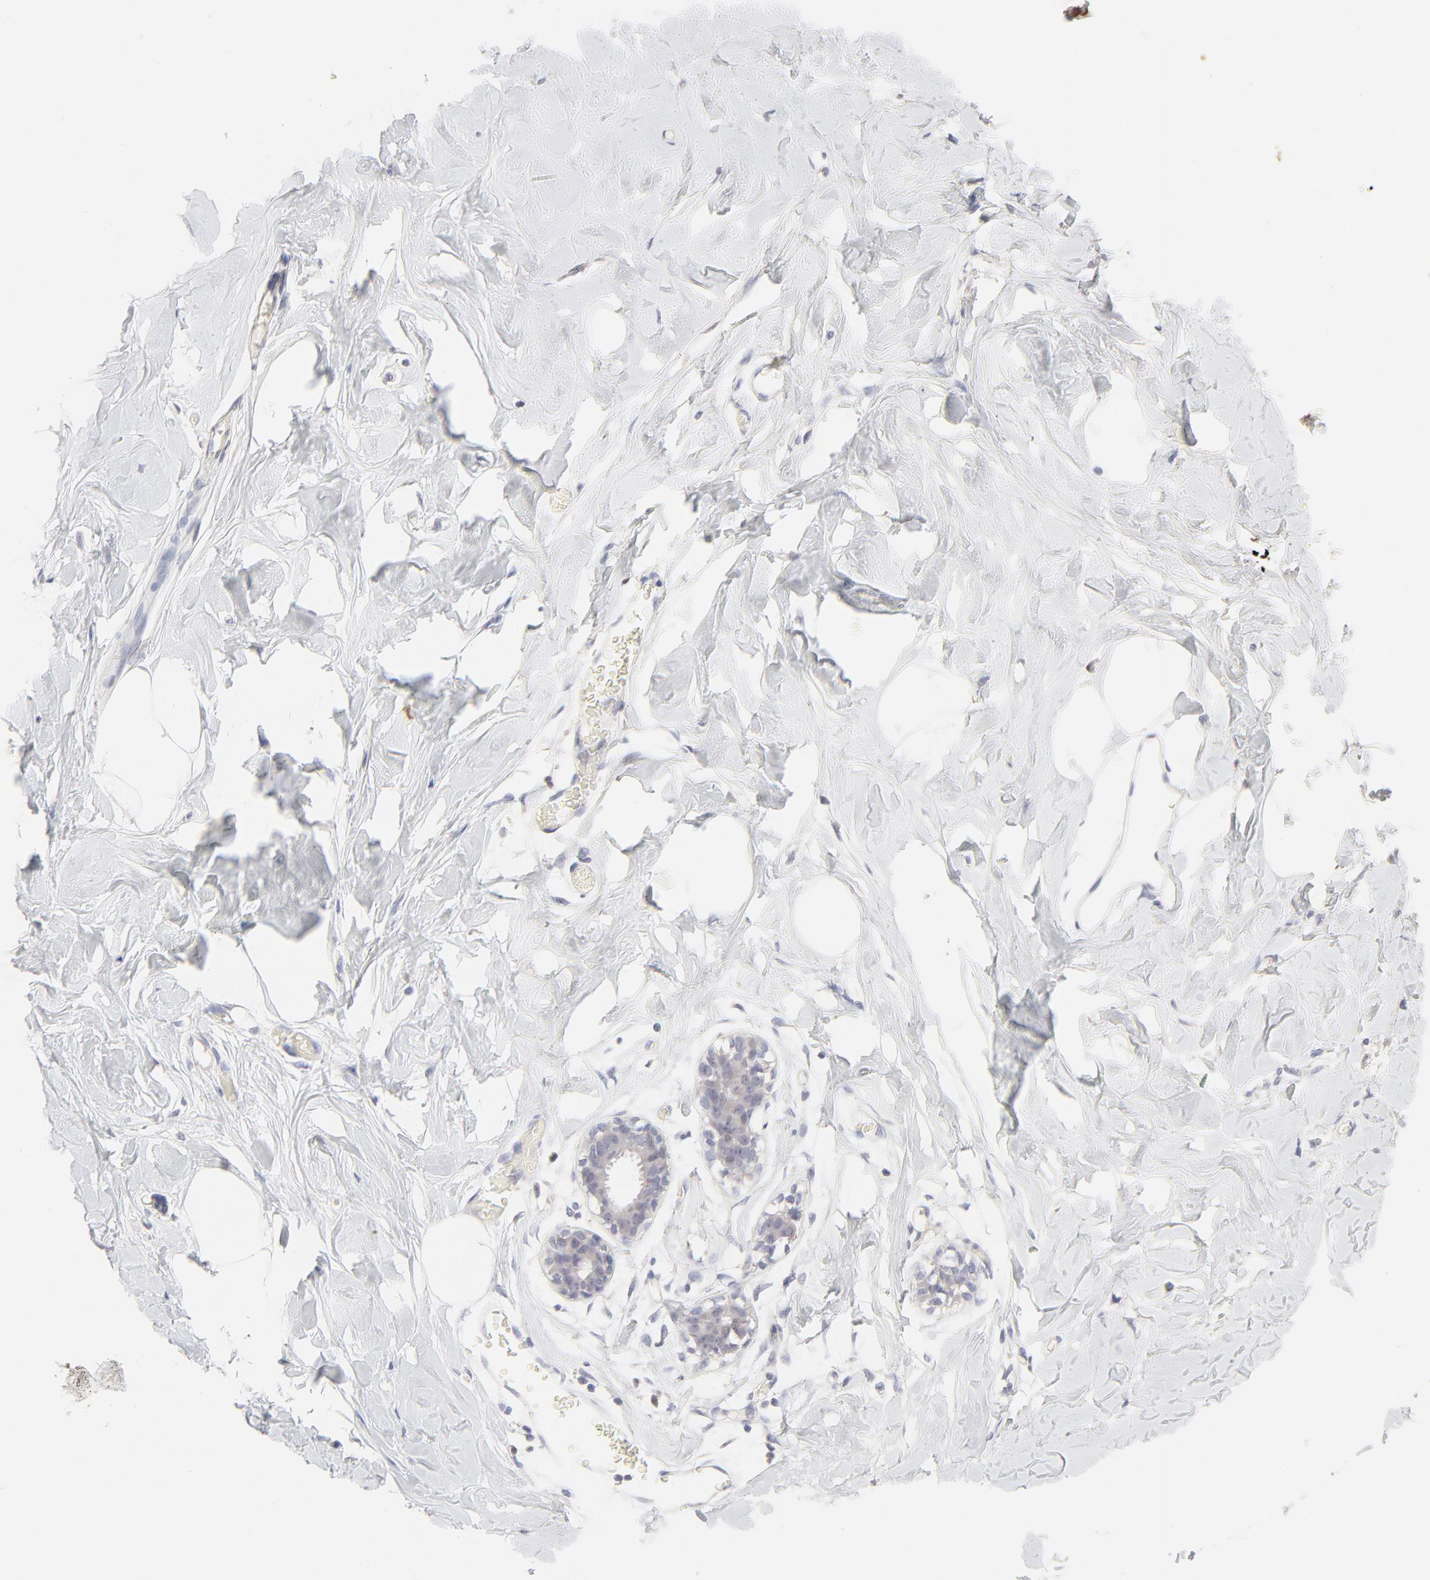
{"staining": {"intensity": "negative", "quantity": "none", "location": "none"}, "tissue": "breast", "cell_type": "Adipocytes", "image_type": "normal", "snomed": [{"axis": "morphology", "description": "Normal tissue, NOS"}, {"axis": "topography", "description": "Breast"}, {"axis": "topography", "description": "Adipose tissue"}], "caption": "High power microscopy histopathology image of an immunohistochemistry (IHC) image of unremarkable breast, revealing no significant expression in adipocytes.", "gene": "ELF3", "patient": {"sex": "female", "age": 25}}